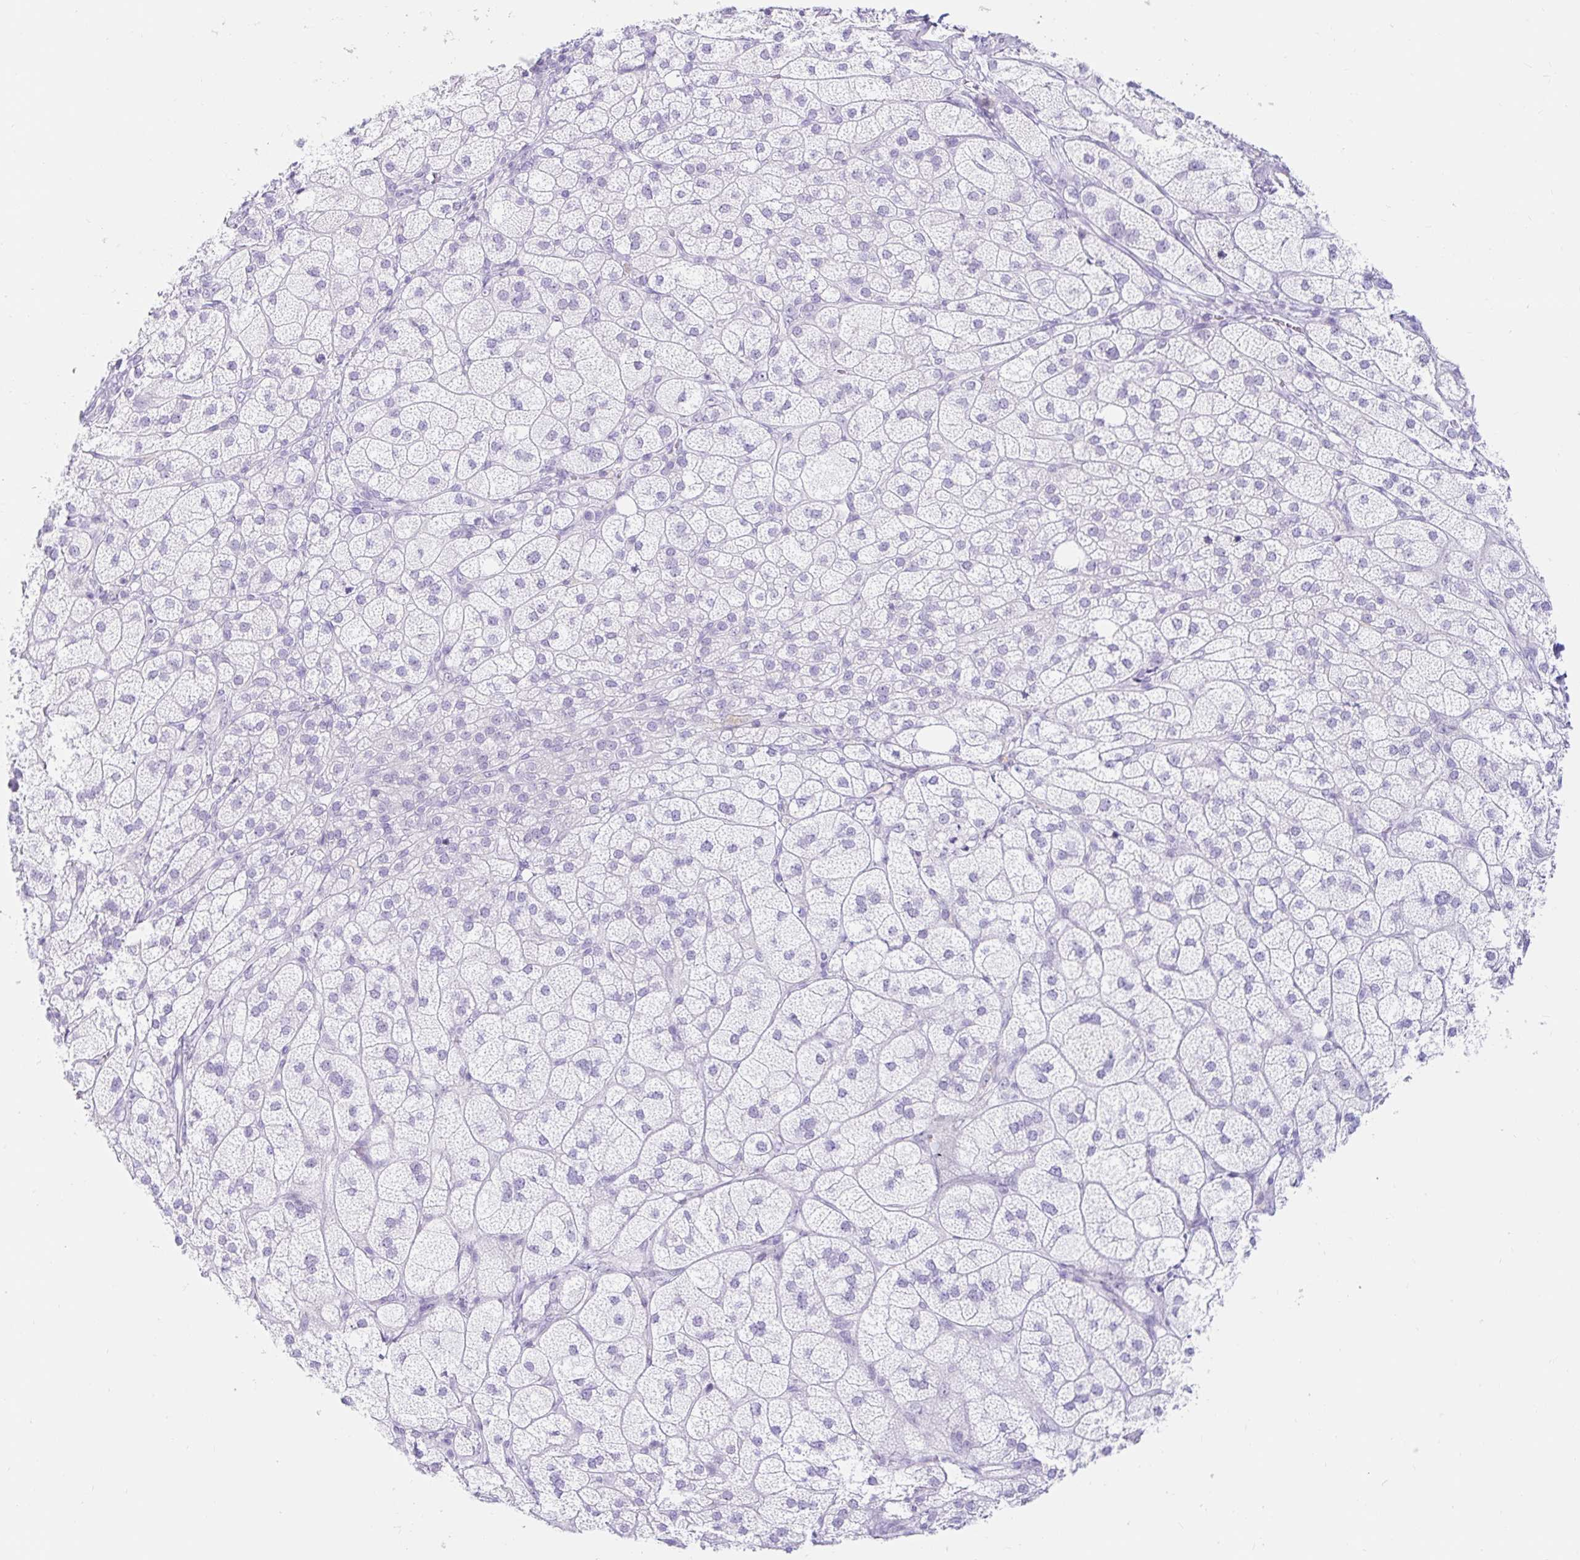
{"staining": {"intensity": "weak", "quantity": "<25%", "location": "cytoplasmic/membranous"}, "tissue": "adrenal gland", "cell_type": "Glandular cells", "image_type": "normal", "snomed": [{"axis": "morphology", "description": "Normal tissue, NOS"}, {"axis": "topography", "description": "Adrenal gland"}], "caption": "Immunohistochemical staining of normal human adrenal gland reveals no significant staining in glandular cells.", "gene": "BEST1", "patient": {"sex": "female", "age": 60}}